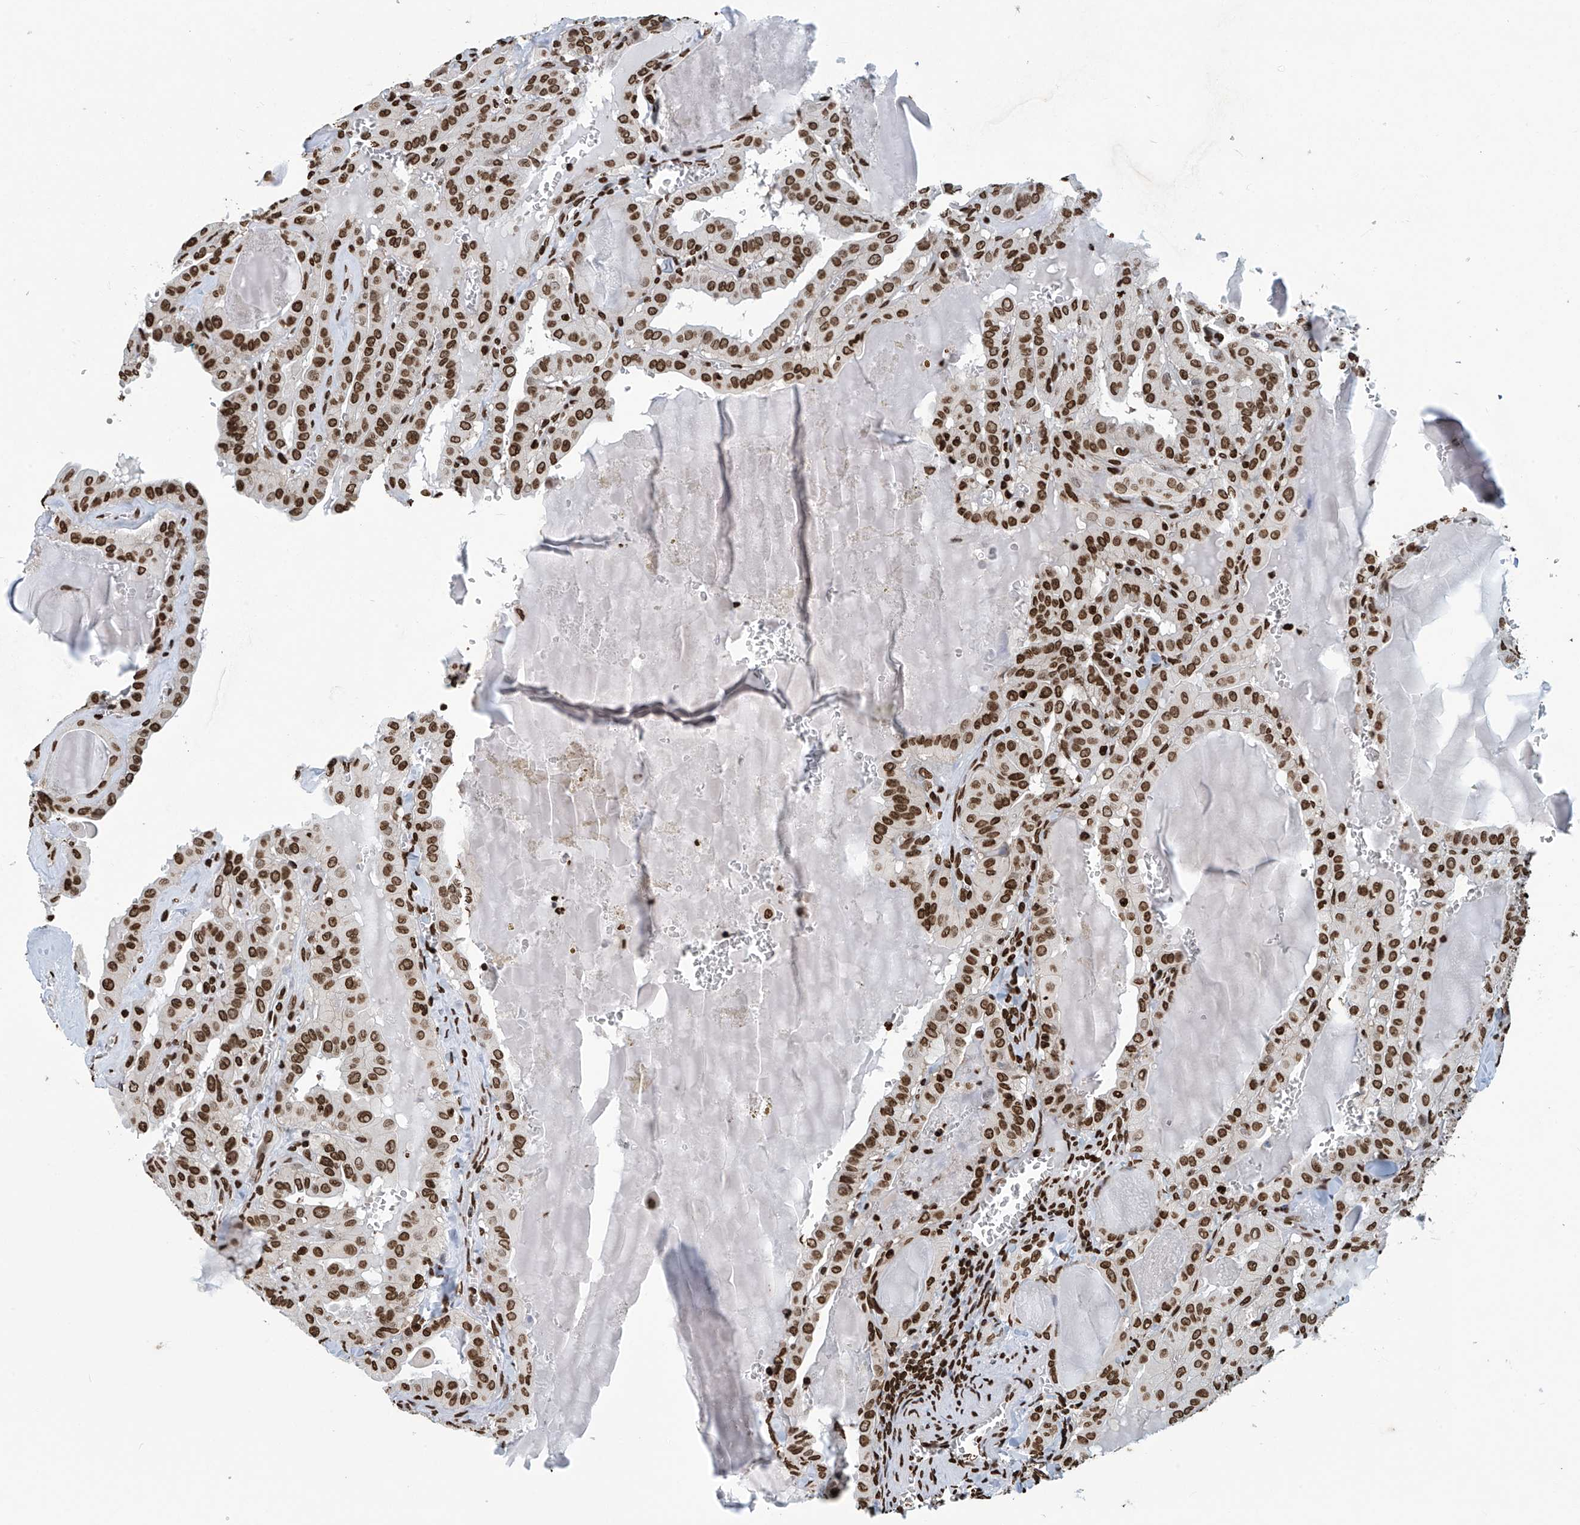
{"staining": {"intensity": "strong", "quantity": ">75%", "location": "nuclear"}, "tissue": "thyroid cancer", "cell_type": "Tumor cells", "image_type": "cancer", "snomed": [{"axis": "morphology", "description": "Papillary adenocarcinoma, NOS"}, {"axis": "topography", "description": "Thyroid gland"}], "caption": "Brown immunohistochemical staining in human thyroid cancer demonstrates strong nuclear positivity in approximately >75% of tumor cells. The staining was performed using DAB, with brown indicating positive protein expression. Nuclei are stained blue with hematoxylin.", "gene": "DPPA2", "patient": {"sex": "male", "age": 52}}